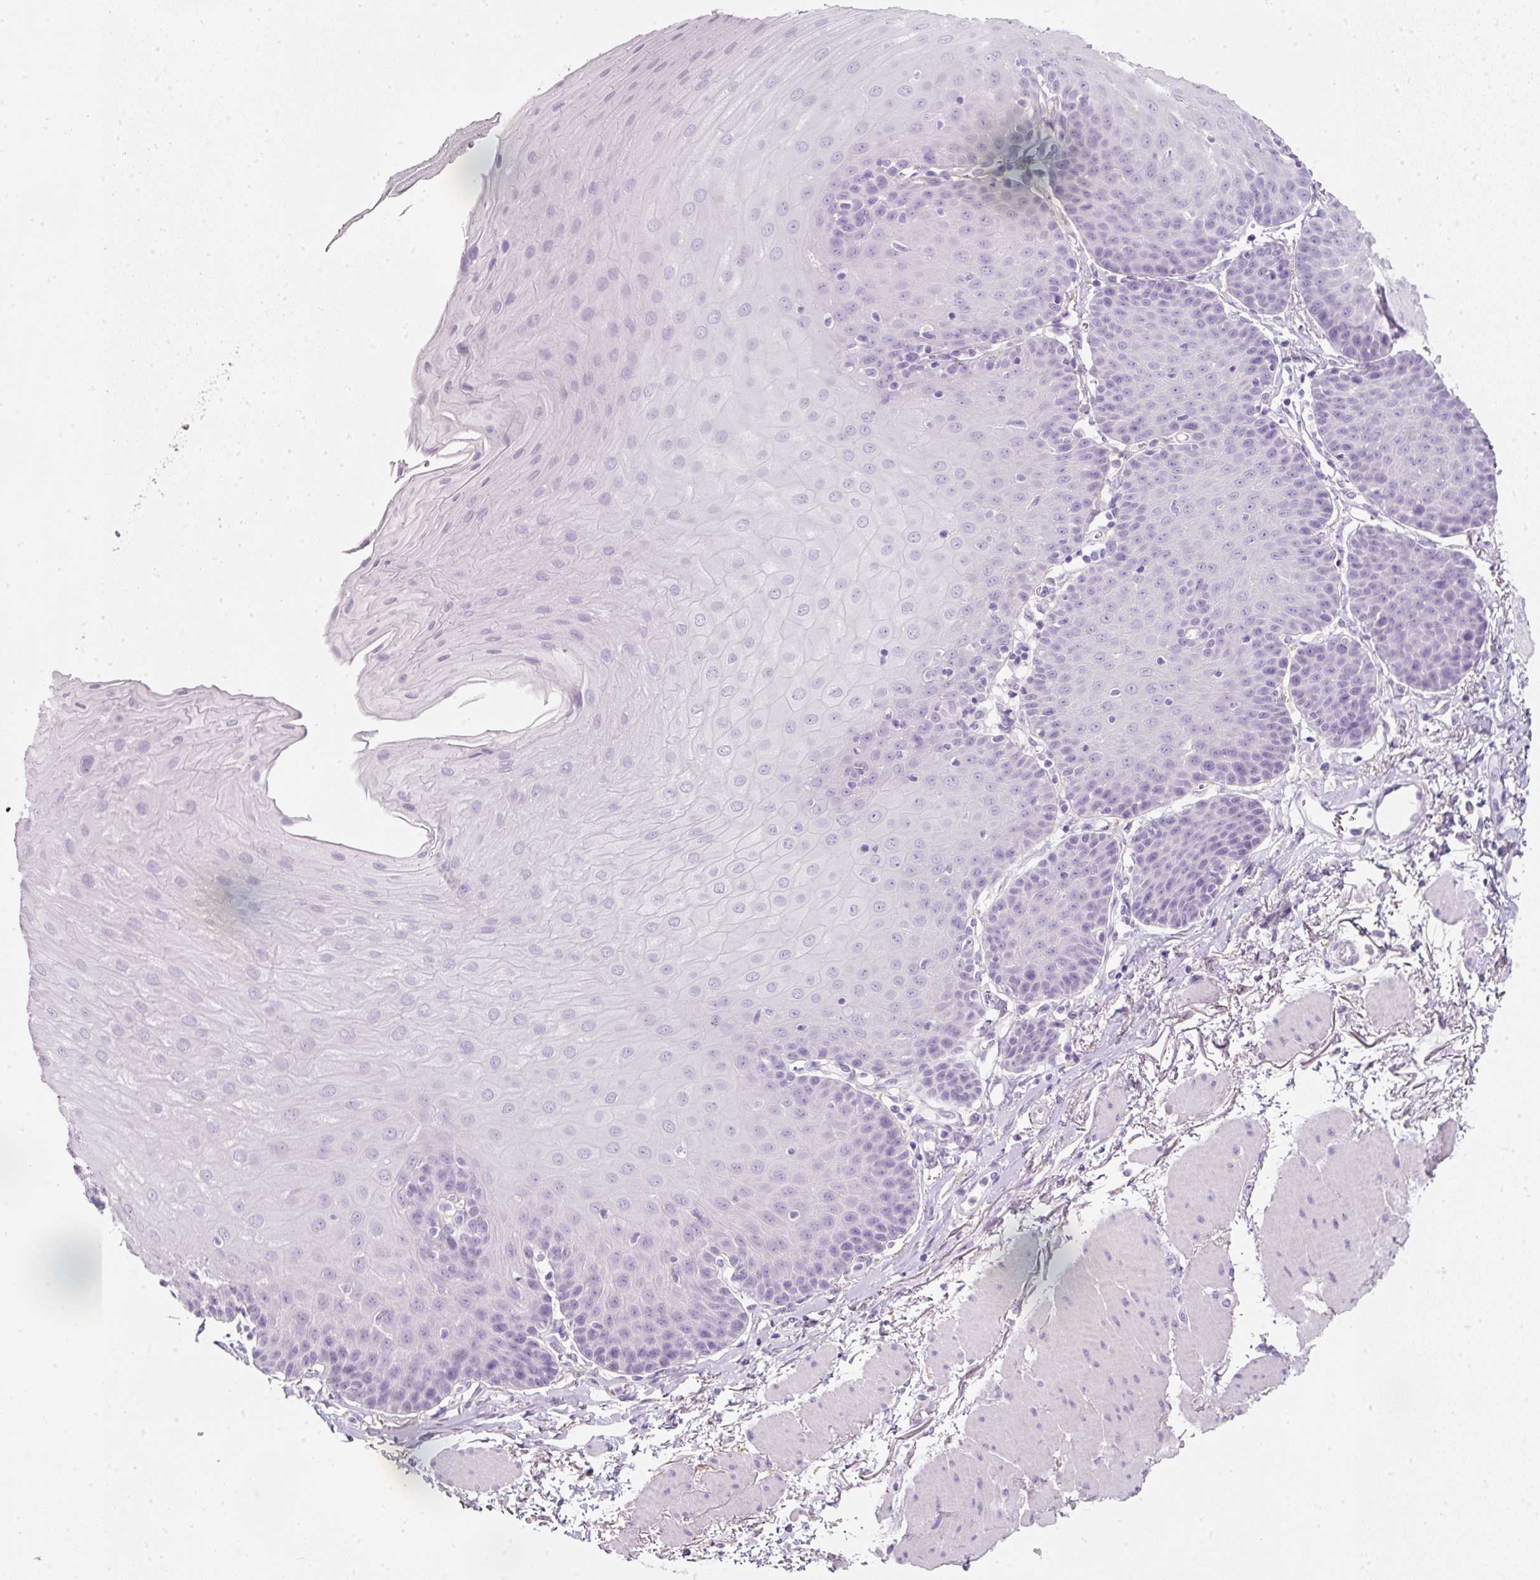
{"staining": {"intensity": "negative", "quantity": "none", "location": "none"}, "tissue": "esophagus", "cell_type": "Squamous epithelial cells", "image_type": "normal", "snomed": [{"axis": "morphology", "description": "Normal tissue, NOS"}, {"axis": "topography", "description": "Esophagus"}], "caption": "Squamous epithelial cells are negative for protein expression in unremarkable human esophagus. (DAB (3,3'-diaminobenzidine) immunohistochemistry (IHC) visualized using brightfield microscopy, high magnification).", "gene": "DNM1", "patient": {"sex": "female", "age": 81}}